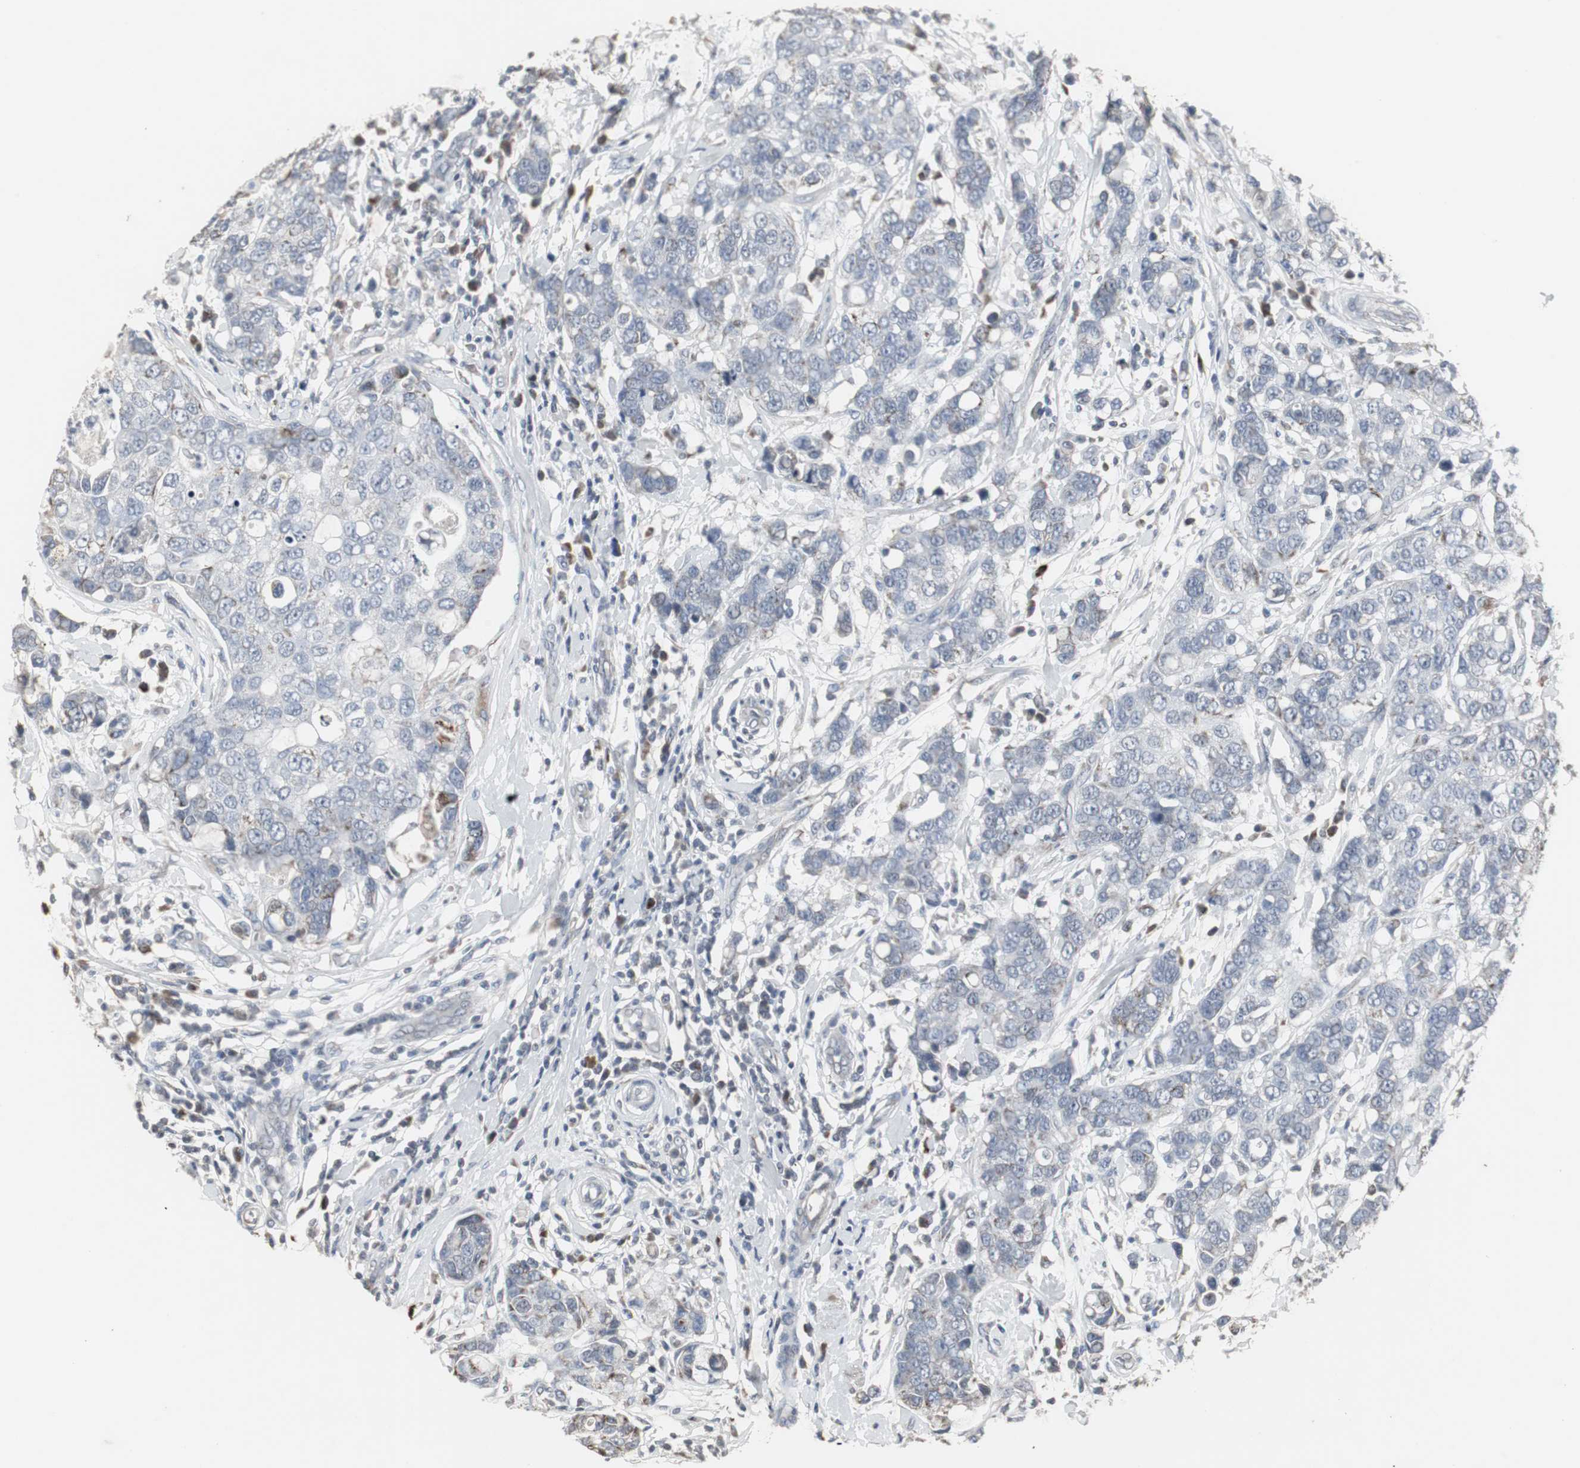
{"staining": {"intensity": "negative", "quantity": "none", "location": "none"}, "tissue": "breast cancer", "cell_type": "Tumor cells", "image_type": "cancer", "snomed": [{"axis": "morphology", "description": "Duct carcinoma"}, {"axis": "topography", "description": "Breast"}], "caption": "High magnification brightfield microscopy of intraductal carcinoma (breast) stained with DAB (3,3'-diaminobenzidine) (brown) and counterstained with hematoxylin (blue): tumor cells show no significant expression.", "gene": "ACAA1", "patient": {"sex": "female", "age": 27}}